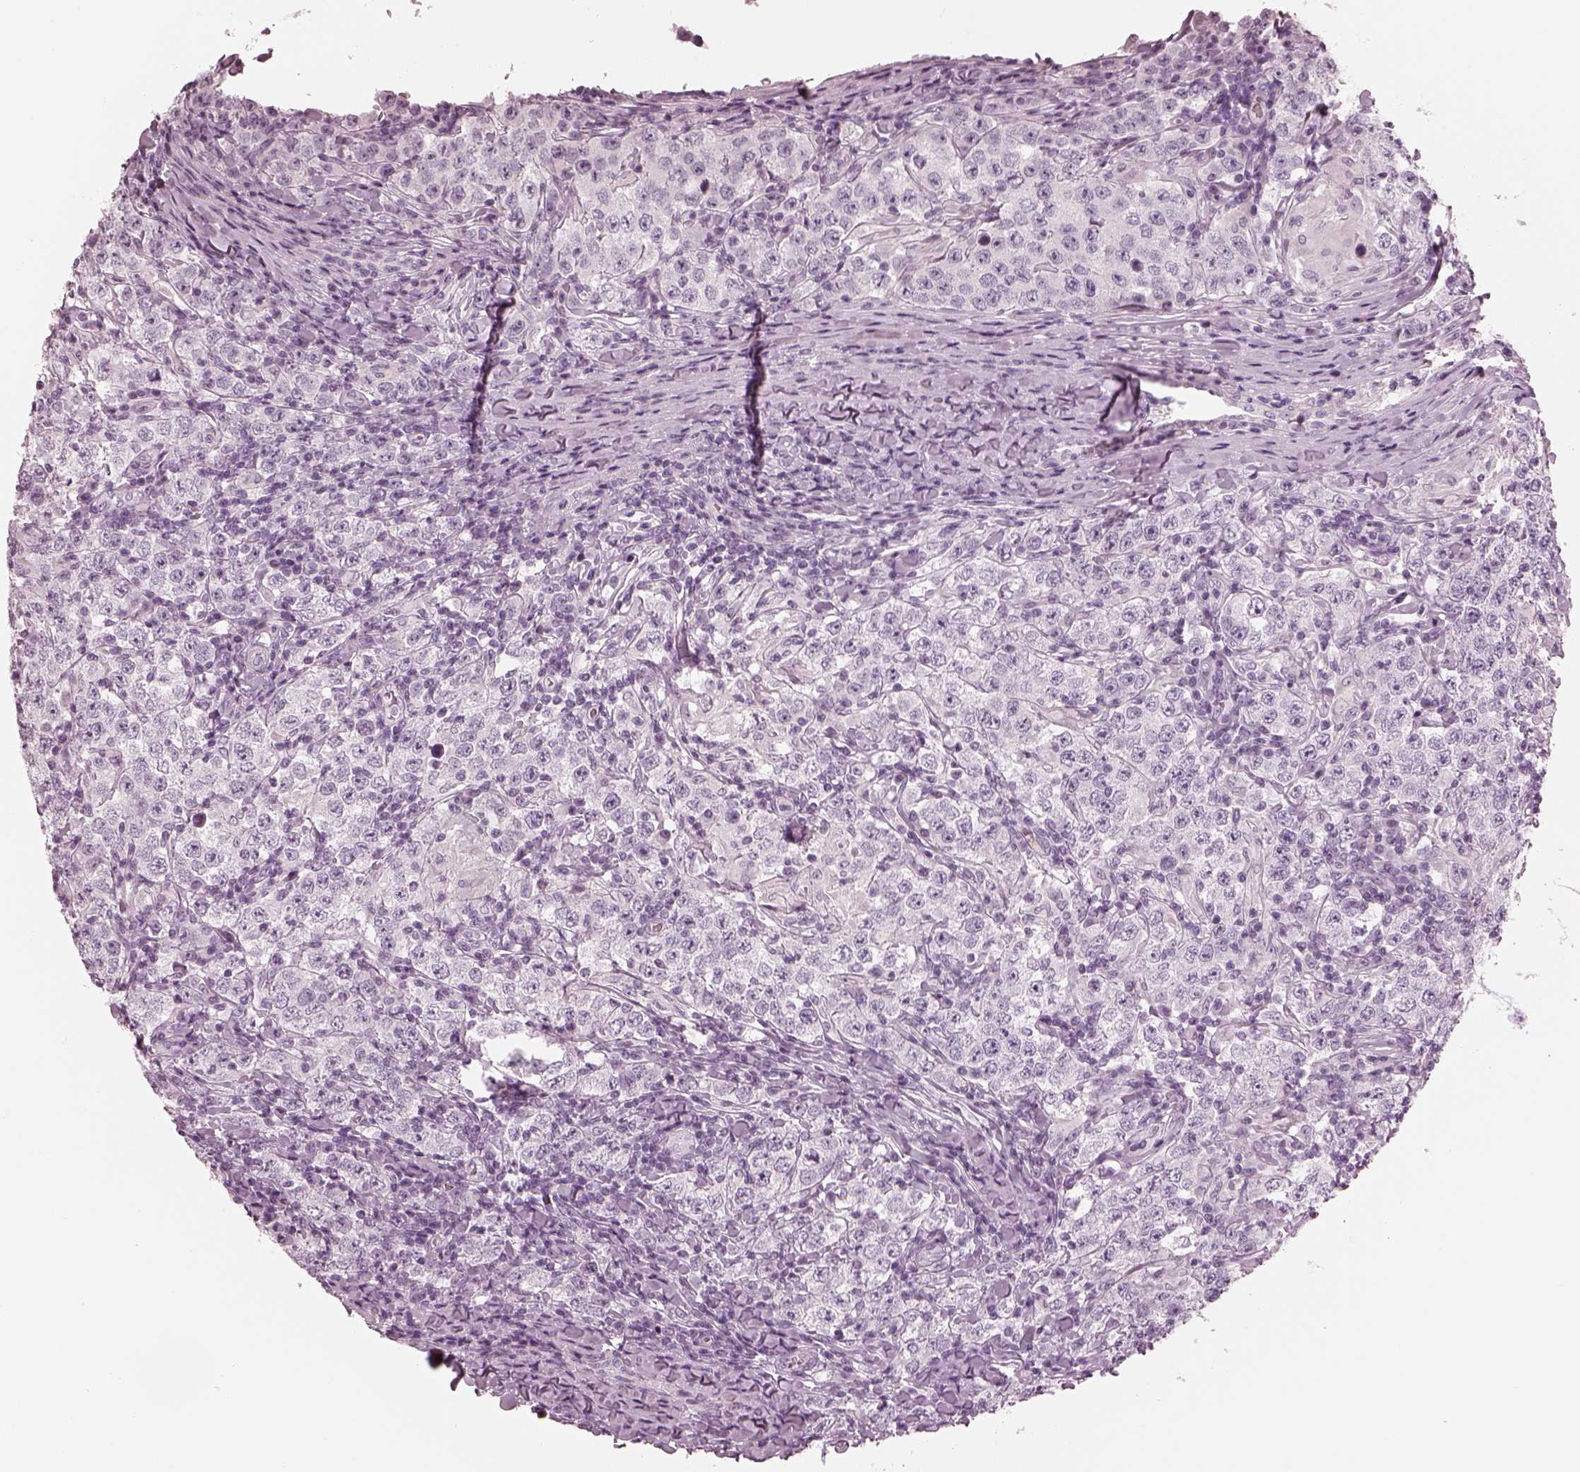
{"staining": {"intensity": "negative", "quantity": "none", "location": "none"}, "tissue": "testis cancer", "cell_type": "Tumor cells", "image_type": "cancer", "snomed": [{"axis": "morphology", "description": "Seminoma, NOS"}, {"axis": "morphology", "description": "Carcinoma, Embryonal, NOS"}, {"axis": "topography", "description": "Testis"}], "caption": "Human testis cancer stained for a protein using immunohistochemistry (IHC) shows no positivity in tumor cells.", "gene": "CSH1", "patient": {"sex": "male", "age": 41}}